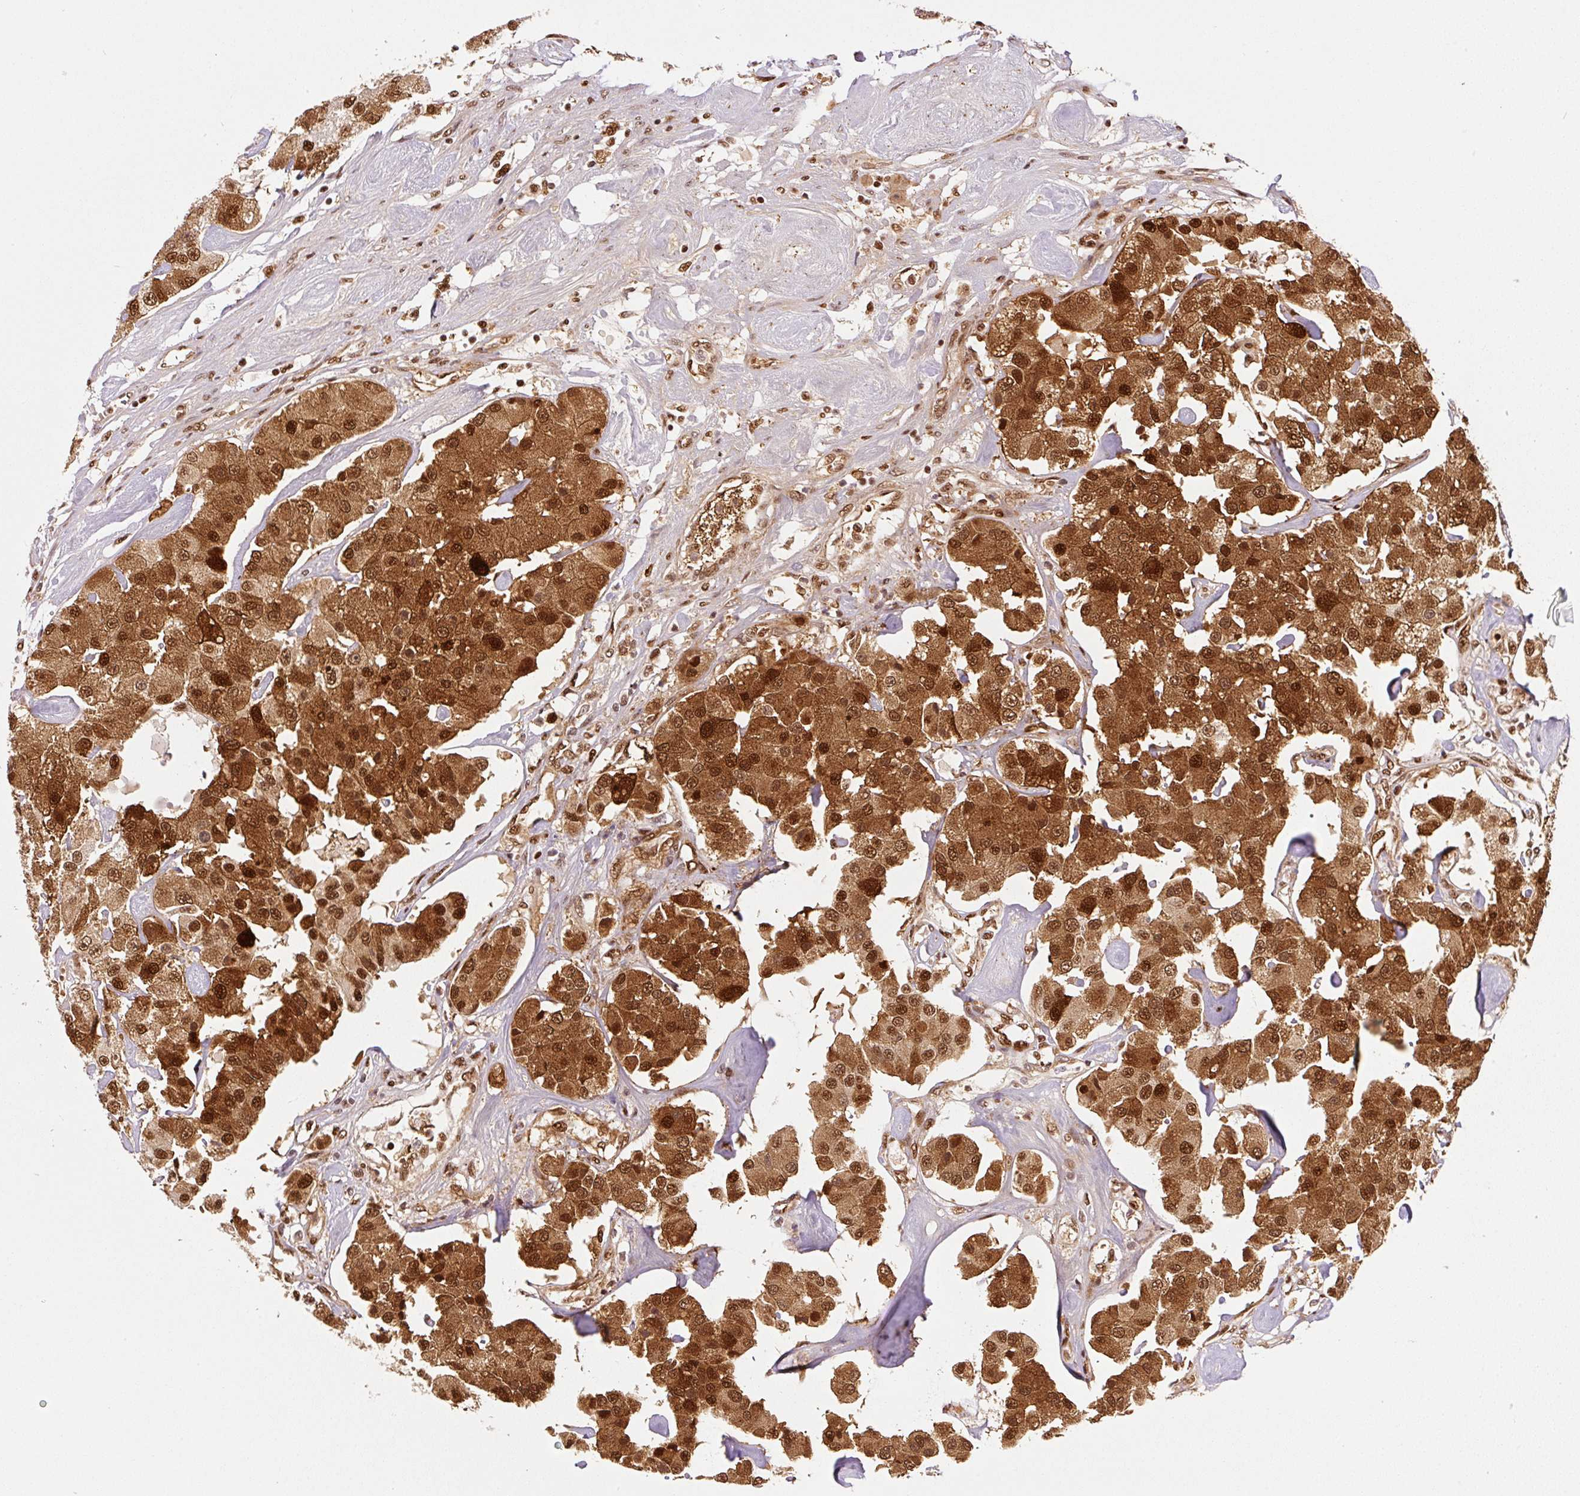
{"staining": {"intensity": "moderate", "quantity": ">75%", "location": "cytoplasmic/membranous,nuclear"}, "tissue": "carcinoid", "cell_type": "Tumor cells", "image_type": "cancer", "snomed": [{"axis": "morphology", "description": "Carcinoid, malignant, NOS"}, {"axis": "topography", "description": "Pancreas"}], "caption": "Protein staining of malignant carcinoid tissue shows moderate cytoplasmic/membranous and nuclear staining in about >75% of tumor cells.", "gene": "GPR139", "patient": {"sex": "male", "age": 41}}